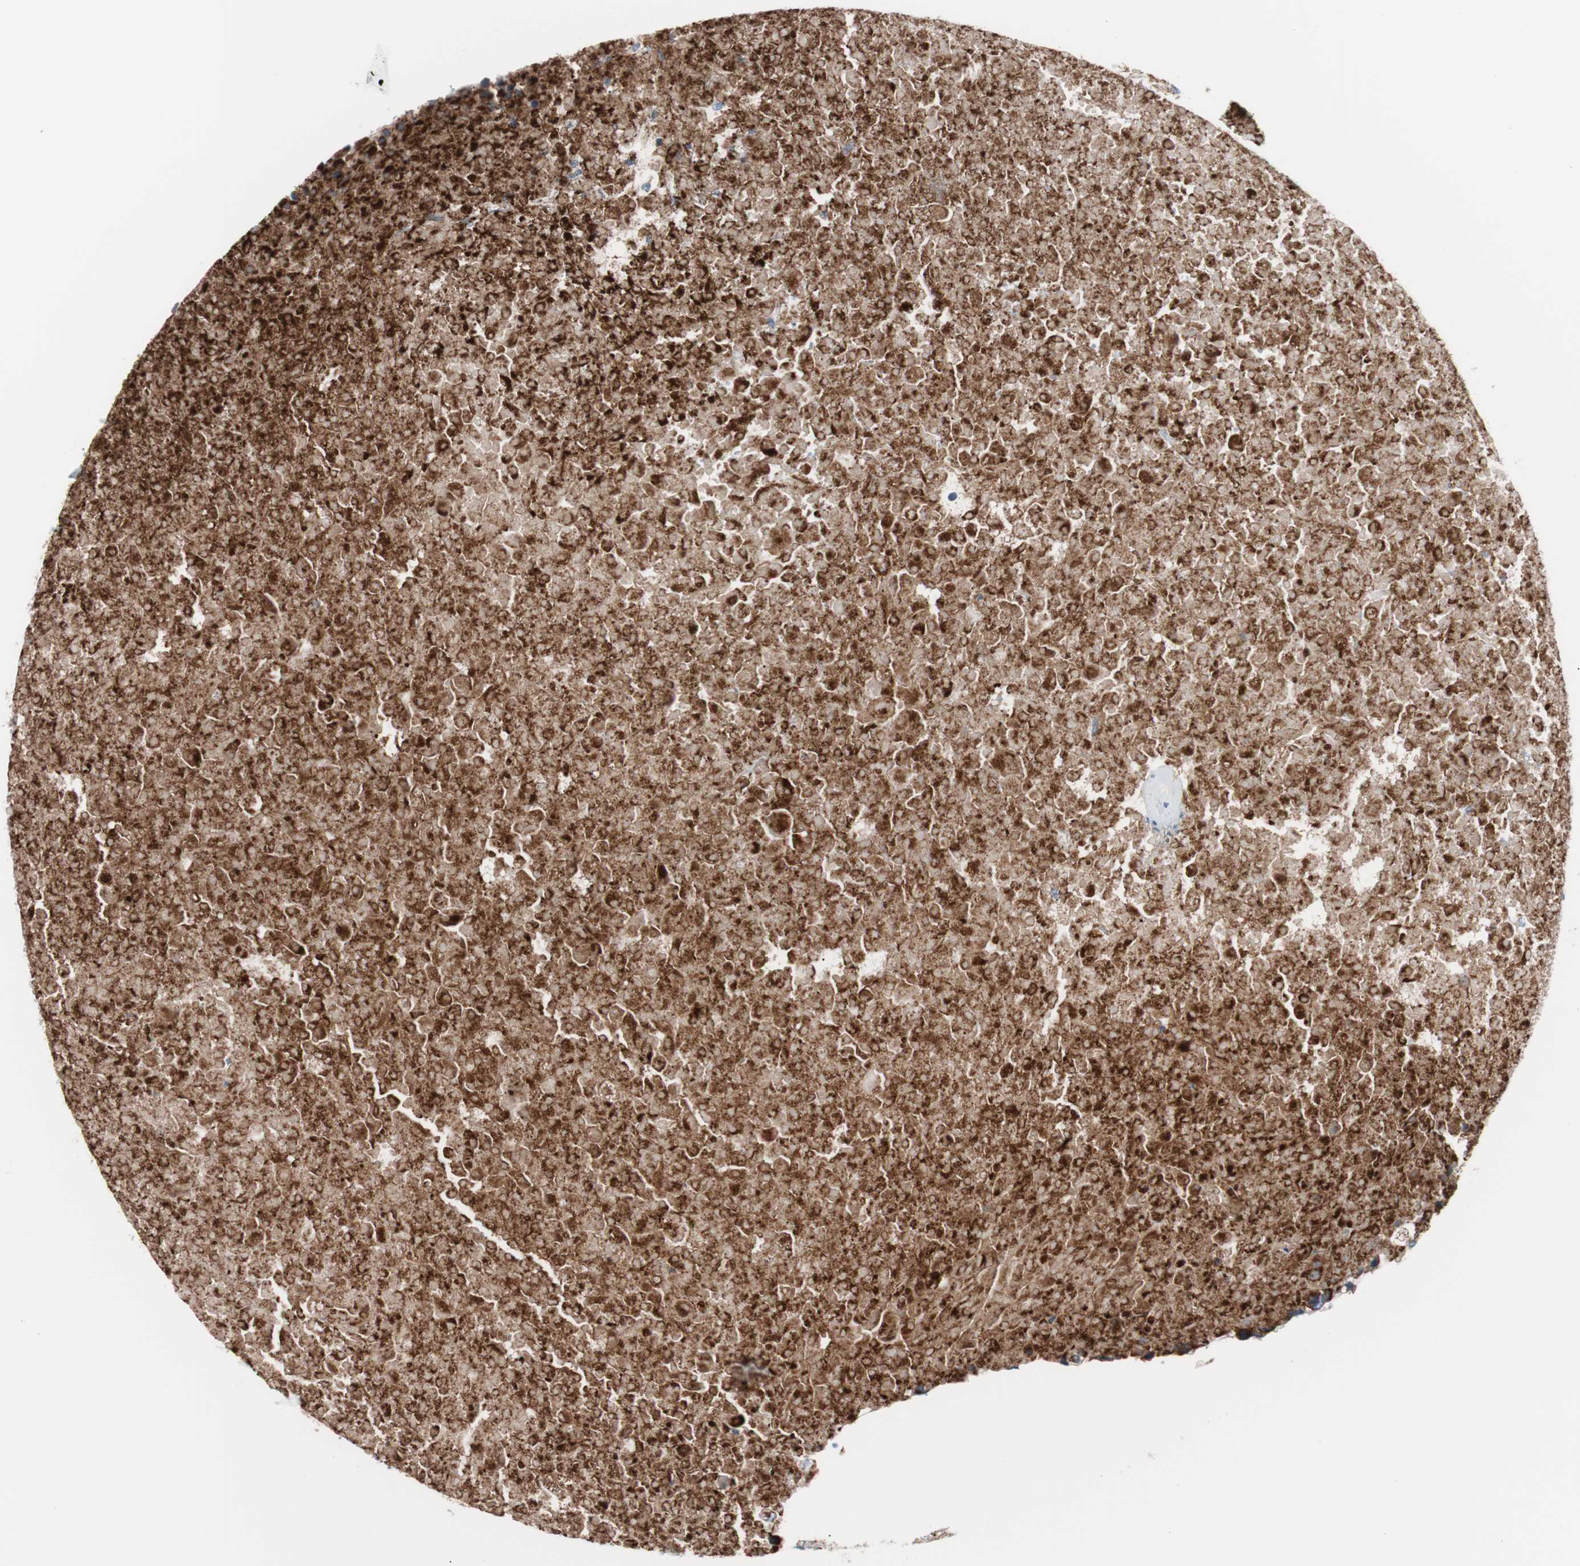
{"staining": {"intensity": "moderate", "quantity": ">75%", "location": "cytoplasmic/membranous"}, "tissue": "breast cancer", "cell_type": "Tumor cells", "image_type": "cancer", "snomed": [{"axis": "morphology", "description": "Normal tissue, NOS"}, {"axis": "morphology", "description": "Duct carcinoma"}, {"axis": "topography", "description": "Breast"}], "caption": "Intraductal carcinoma (breast) stained with immunohistochemistry (IHC) reveals moderate cytoplasmic/membranous staining in approximately >75% of tumor cells.", "gene": "FLOT2", "patient": {"sex": "female", "age": 49}}